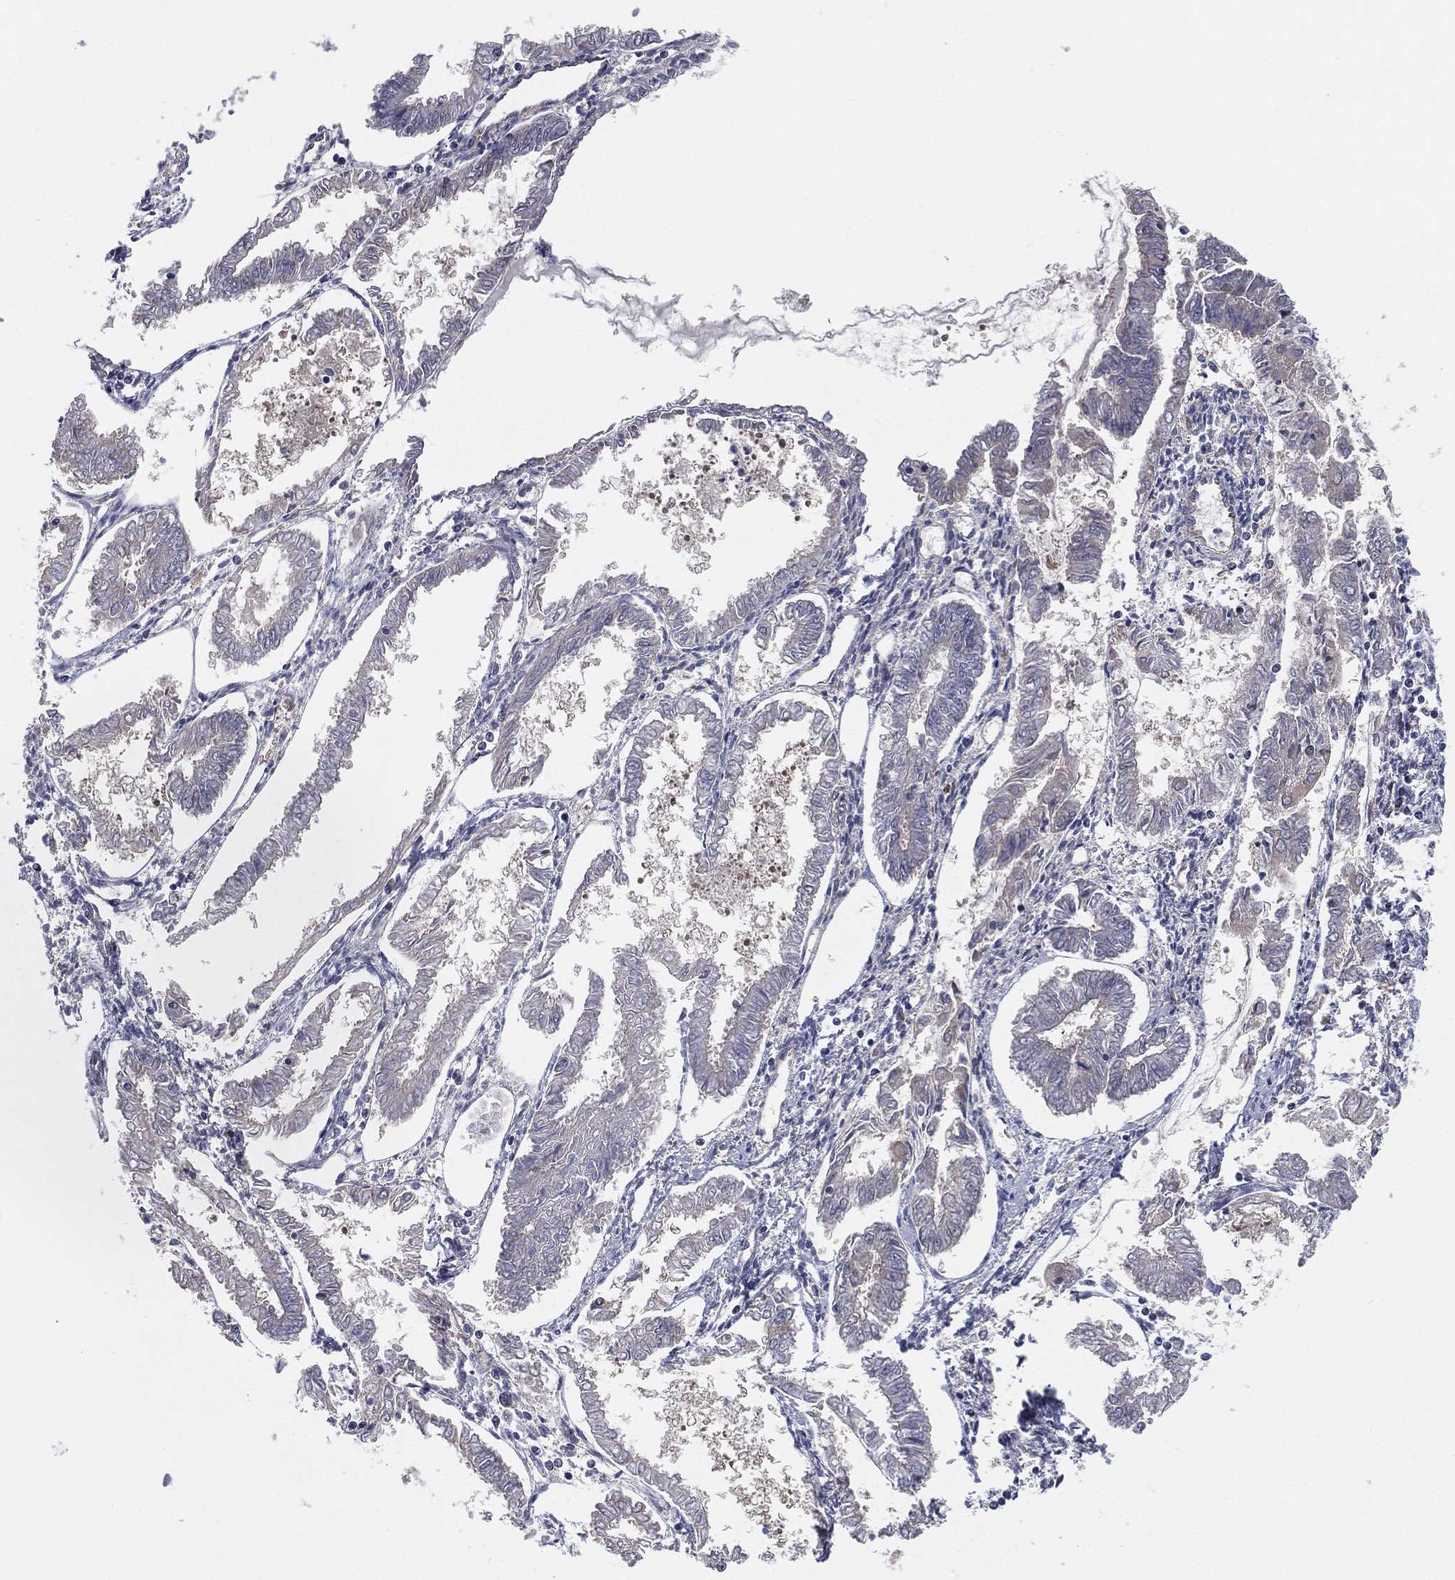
{"staining": {"intensity": "negative", "quantity": "none", "location": "none"}, "tissue": "endometrial cancer", "cell_type": "Tumor cells", "image_type": "cancer", "snomed": [{"axis": "morphology", "description": "Adenocarcinoma, NOS"}, {"axis": "topography", "description": "Endometrium"}], "caption": "Tumor cells show no significant expression in endometrial adenocarcinoma.", "gene": "UTP14A", "patient": {"sex": "female", "age": 68}}